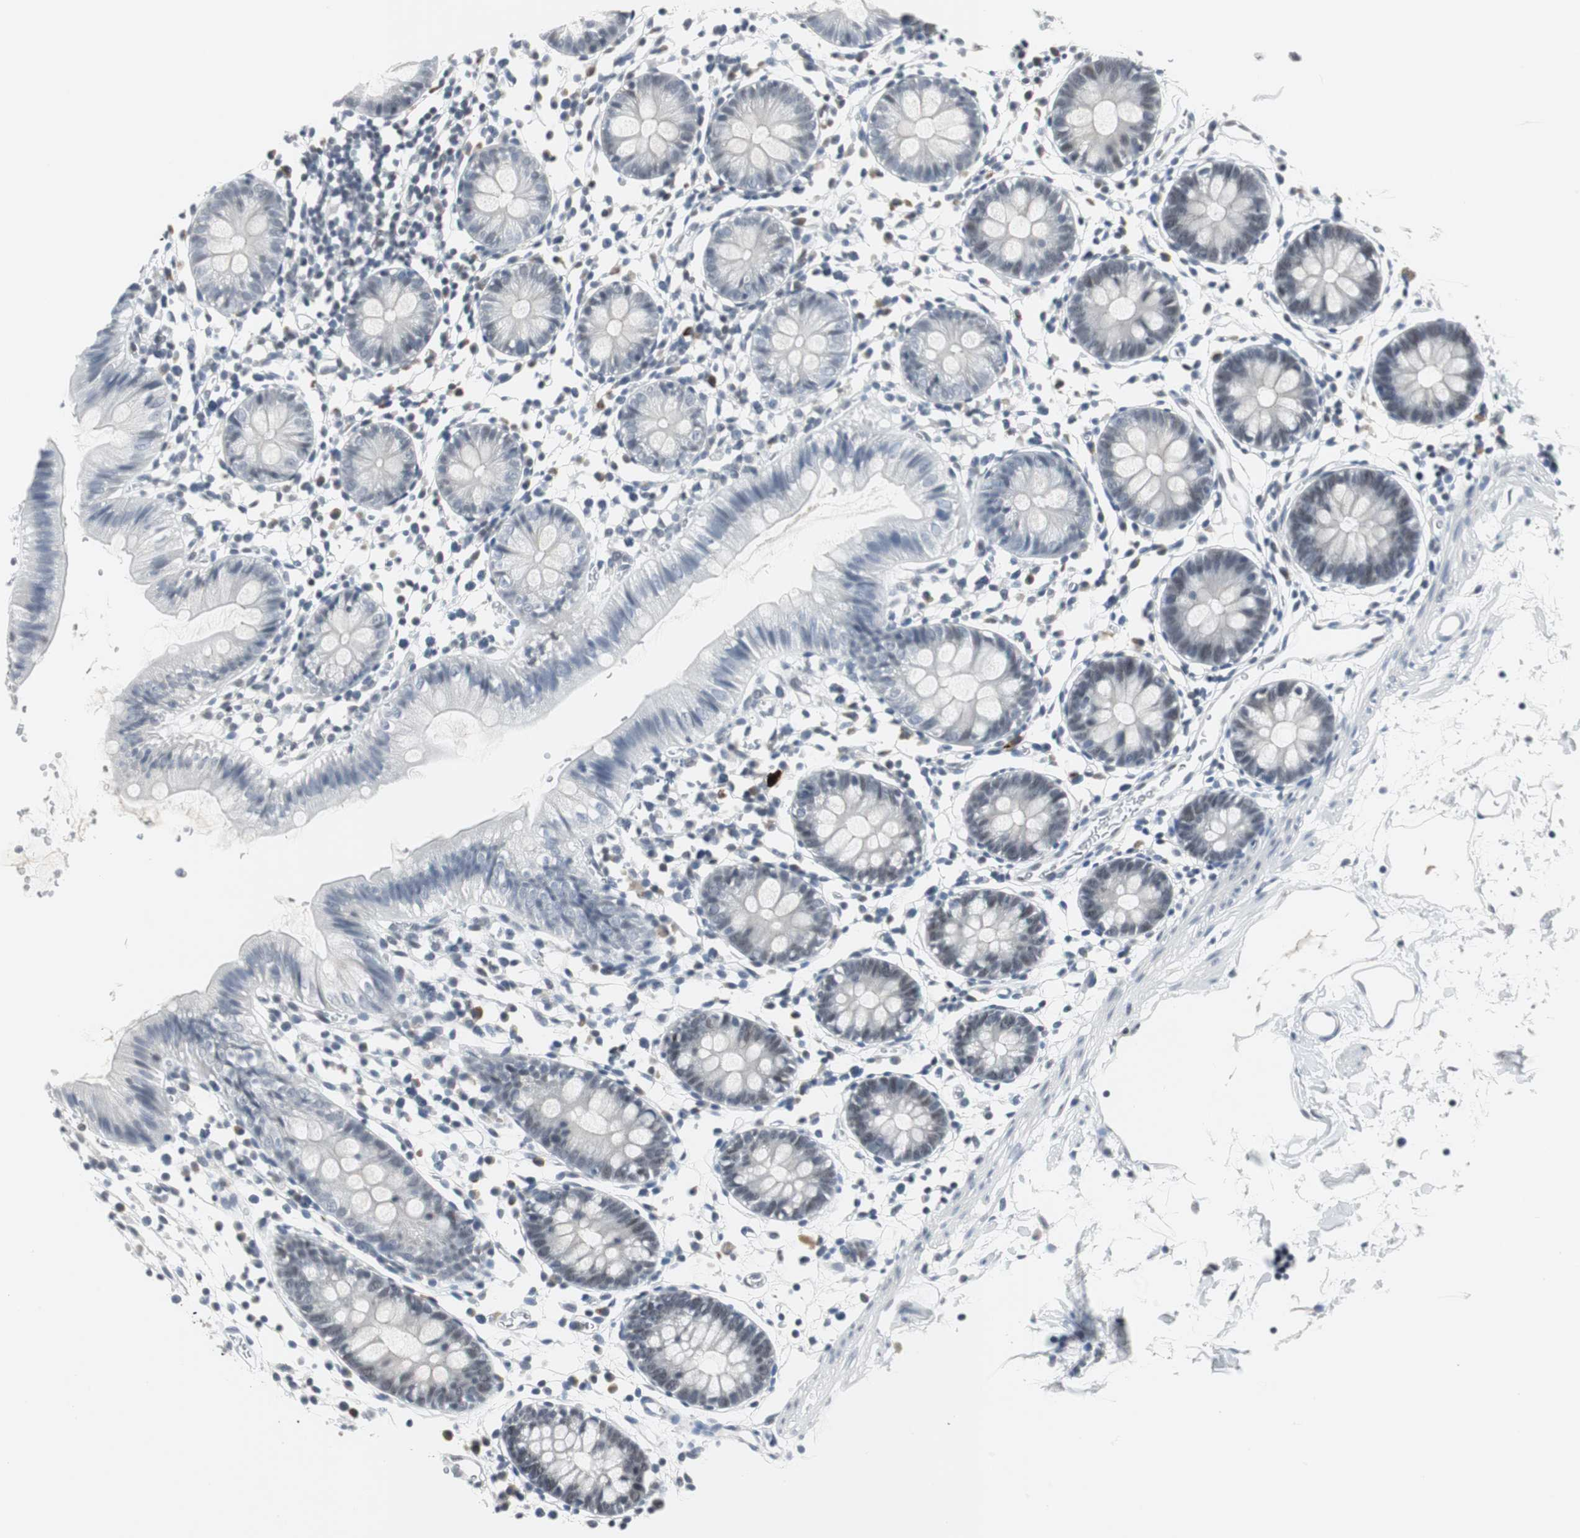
{"staining": {"intensity": "negative", "quantity": "none", "location": "none"}, "tissue": "colon", "cell_type": "Endothelial cells", "image_type": "normal", "snomed": [{"axis": "morphology", "description": "Normal tissue, NOS"}, {"axis": "topography", "description": "Colon"}], "caption": "A high-resolution photomicrograph shows immunohistochemistry (IHC) staining of unremarkable colon, which shows no significant staining in endothelial cells. Nuclei are stained in blue.", "gene": "ELK1", "patient": {"sex": "male", "age": 14}}